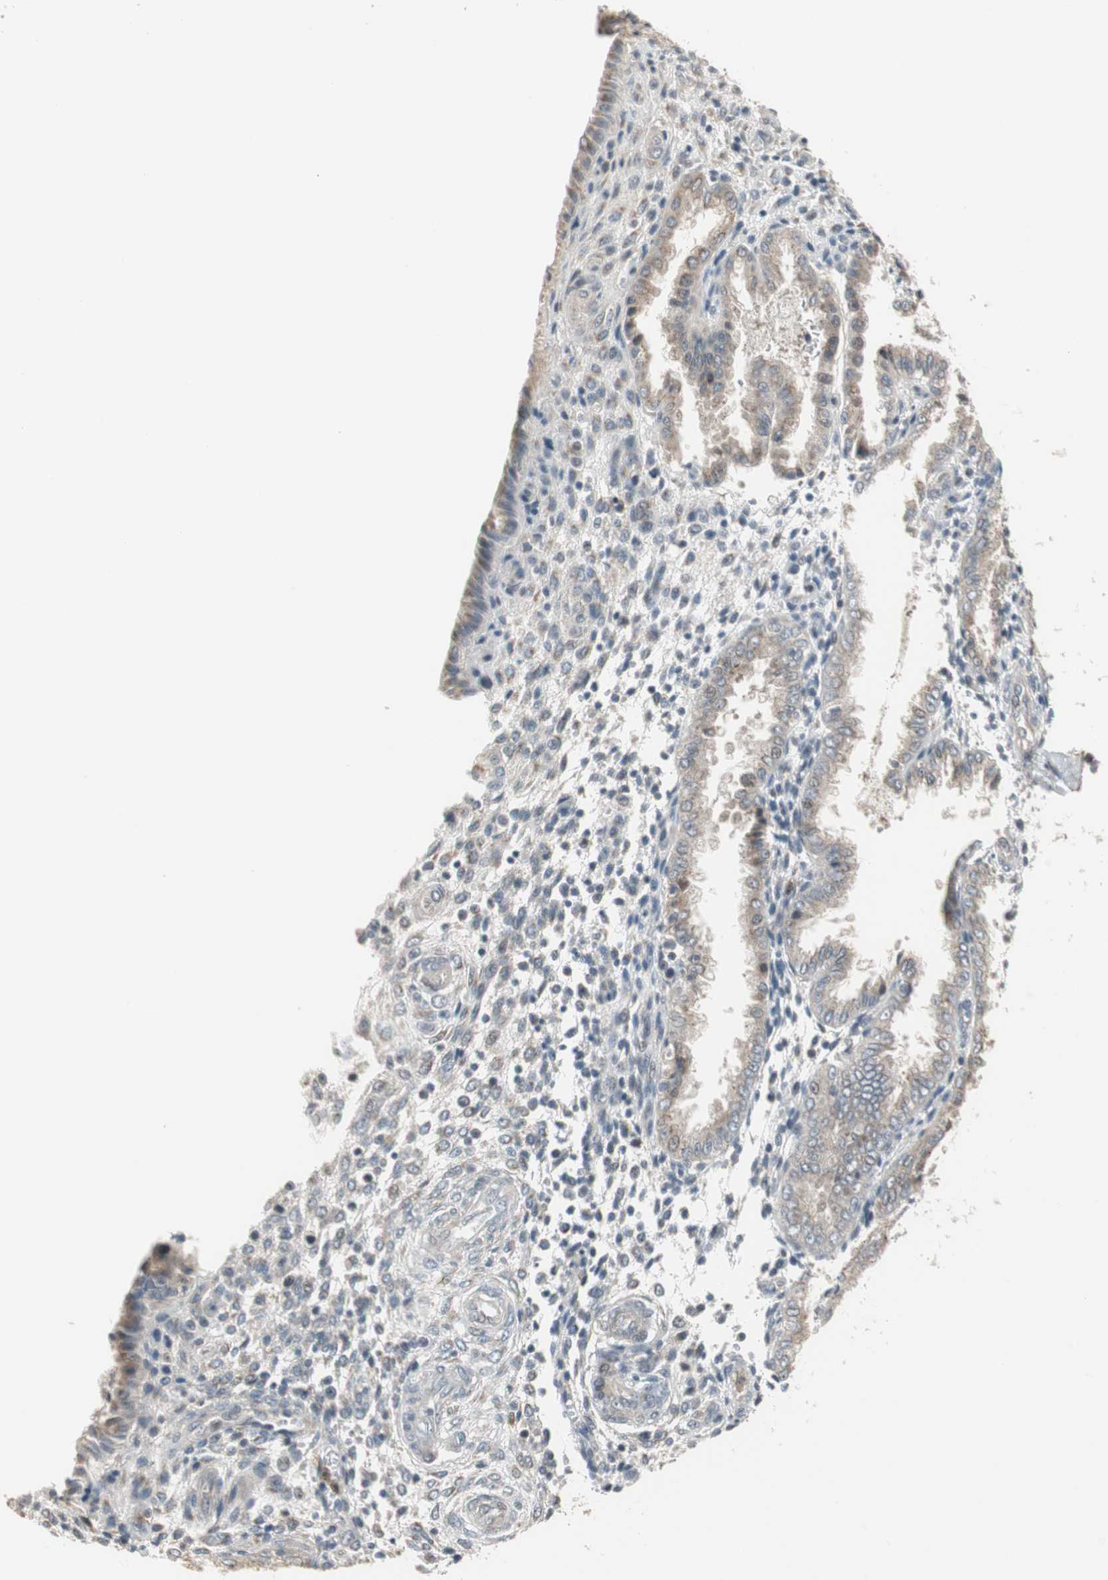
{"staining": {"intensity": "weak", "quantity": "<25%", "location": "nuclear"}, "tissue": "endometrium", "cell_type": "Cells in endometrial stroma", "image_type": "normal", "snomed": [{"axis": "morphology", "description": "Normal tissue, NOS"}, {"axis": "topography", "description": "Endometrium"}], "caption": "This is a image of IHC staining of unremarkable endometrium, which shows no positivity in cells in endometrial stroma.", "gene": "SNX4", "patient": {"sex": "female", "age": 33}}